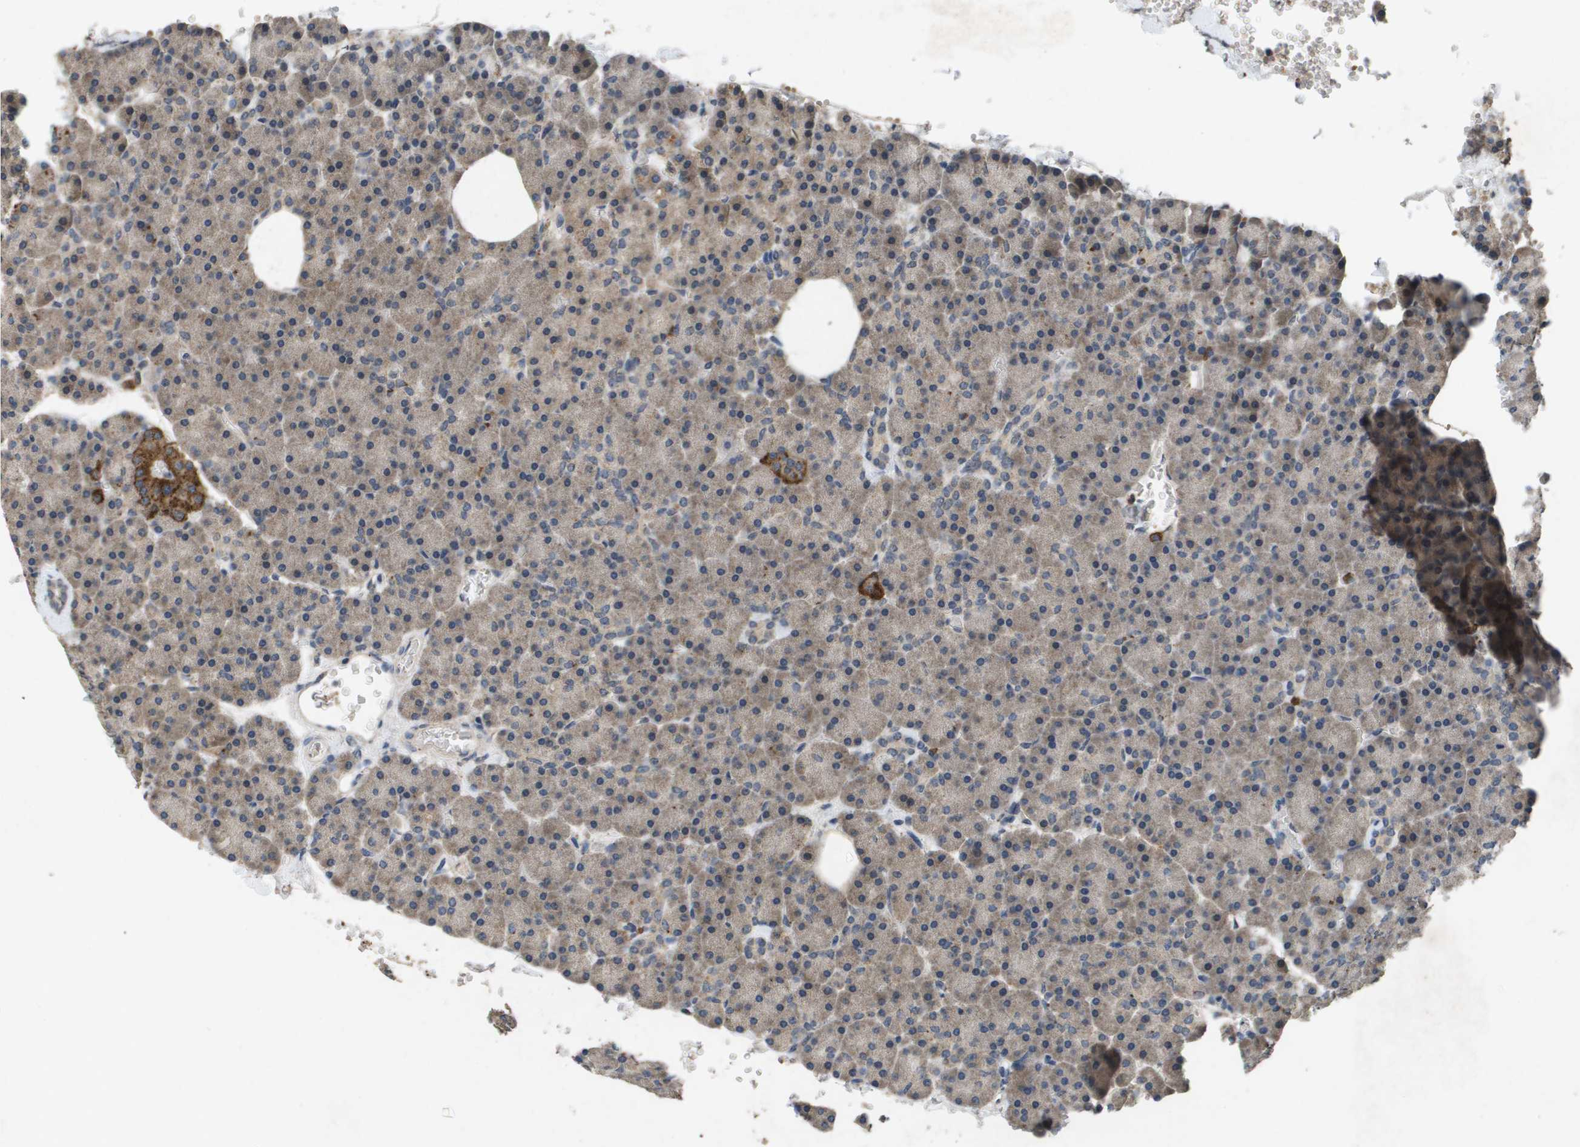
{"staining": {"intensity": "weak", "quantity": "25%-75%", "location": "cytoplasmic/membranous"}, "tissue": "pancreas", "cell_type": "Exocrine glandular cells", "image_type": "normal", "snomed": [{"axis": "morphology", "description": "Normal tissue, NOS"}, {"axis": "topography", "description": "Pancreas"}], "caption": "High-magnification brightfield microscopy of normal pancreas stained with DAB (3,3'-diaminobenzidine) (brown) and counterstained with hematoxylin (blue). exocrine glandular cells exhibit weak cytoplasmic/membranous expression is appreciated in approximately25%-75% of cells.", "gene": "PROC", "patient": {"sex": "female", "age": 35}}